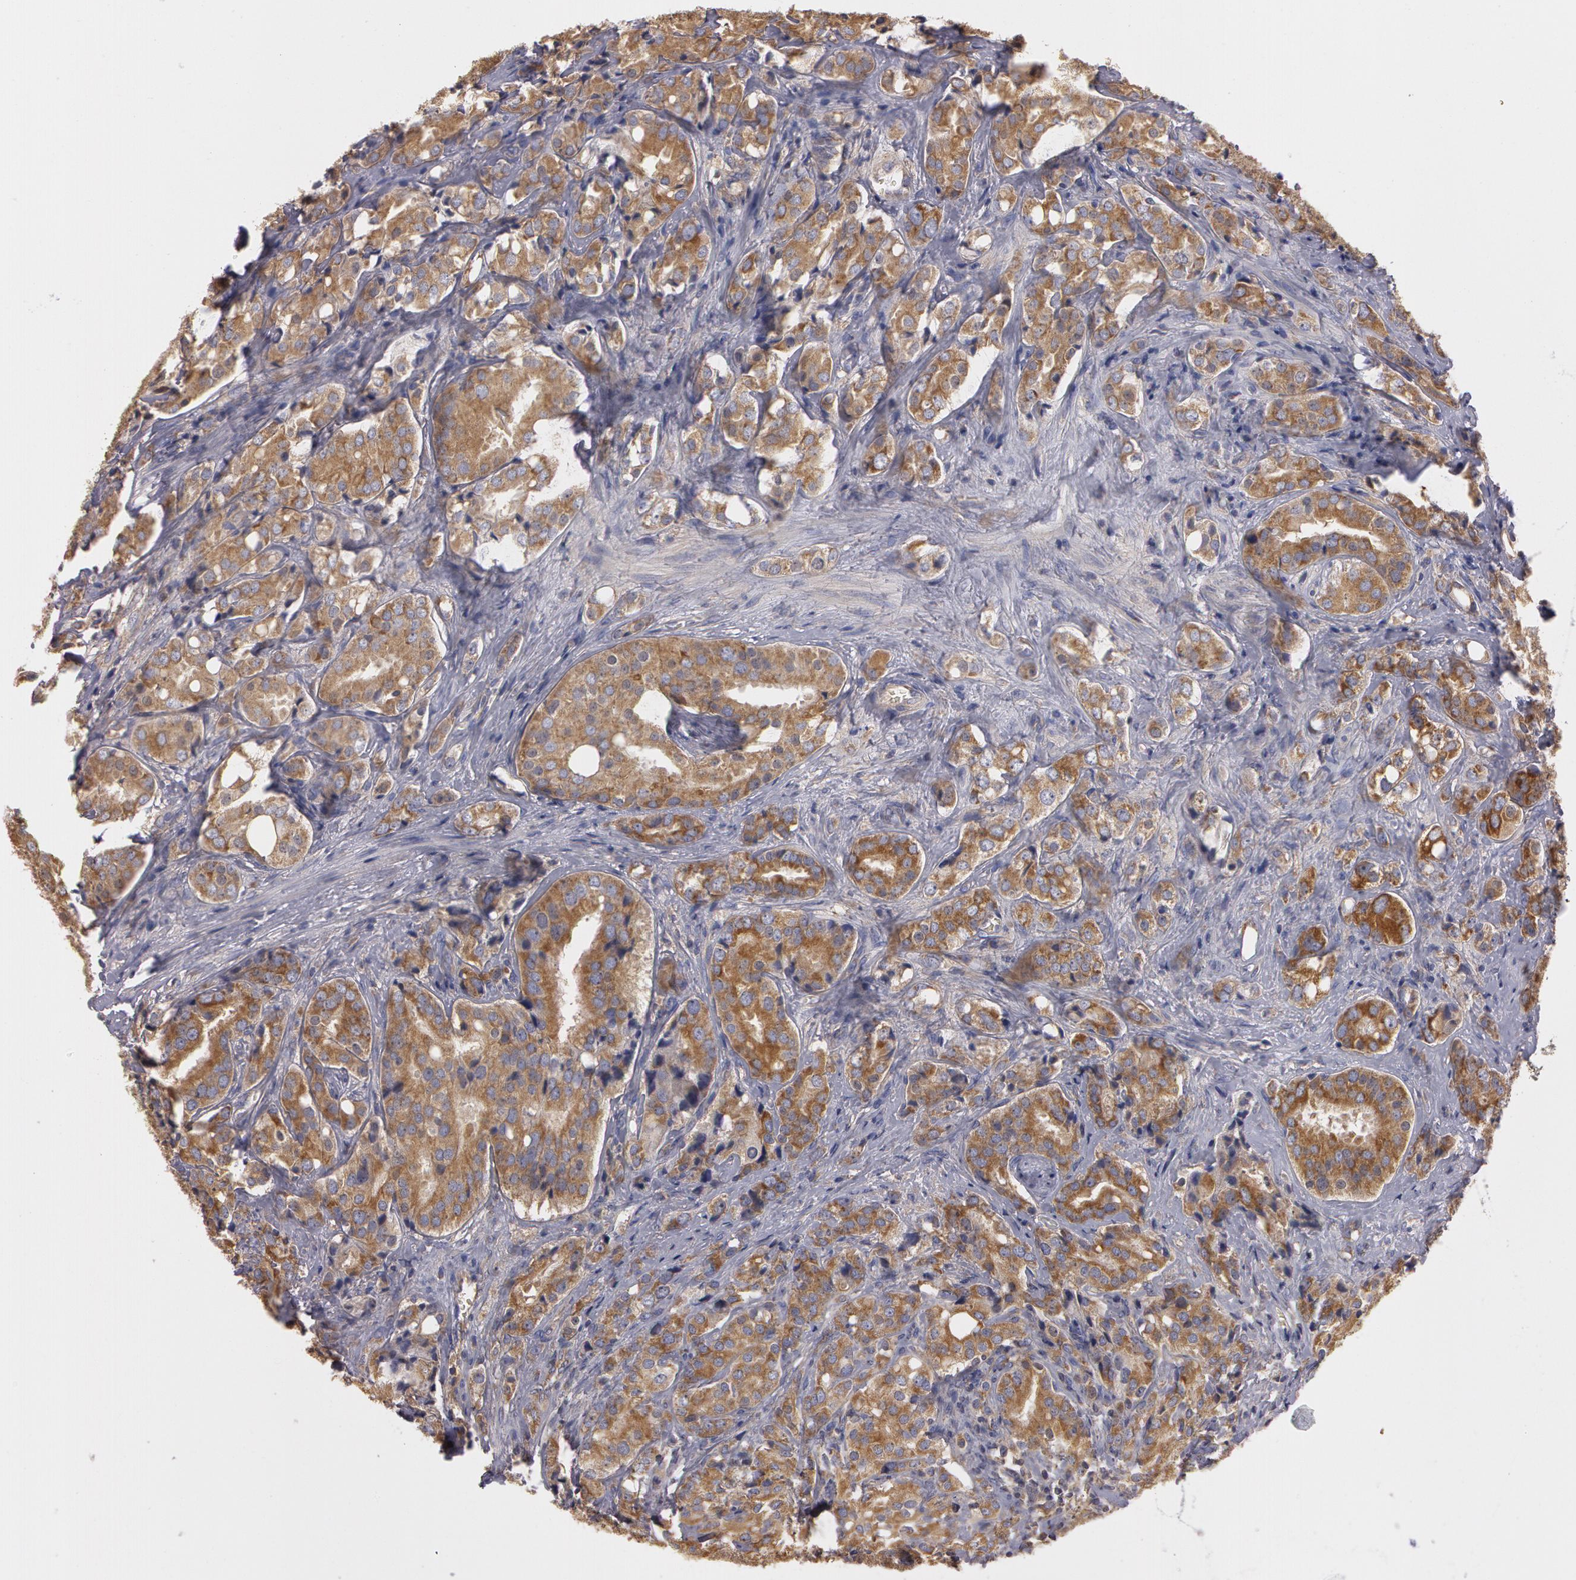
{"staining": {"intensity": "moderate", "quantity": ">75%", "location": "cytoplasmic/membranous"}, "tissue": "prostate cancer", "cell_type": "Tumor cells", "image_type": "cancer", "snomed": [{"axis": "morphology", "description": "Adenocarcinoma, High grade"}, {"axis": "topography", "description": "Prostate"}], "caption": "A photomicrograph of prostate cancer stained for a protein exhibits moderate cytoplasmic/membranous brown staining in tumor cells. (brown staining indicates protein expression, while blue staining denotes nuclei).", "gene": "NEK9", "patient": {"sex": "male", "age": 68}}